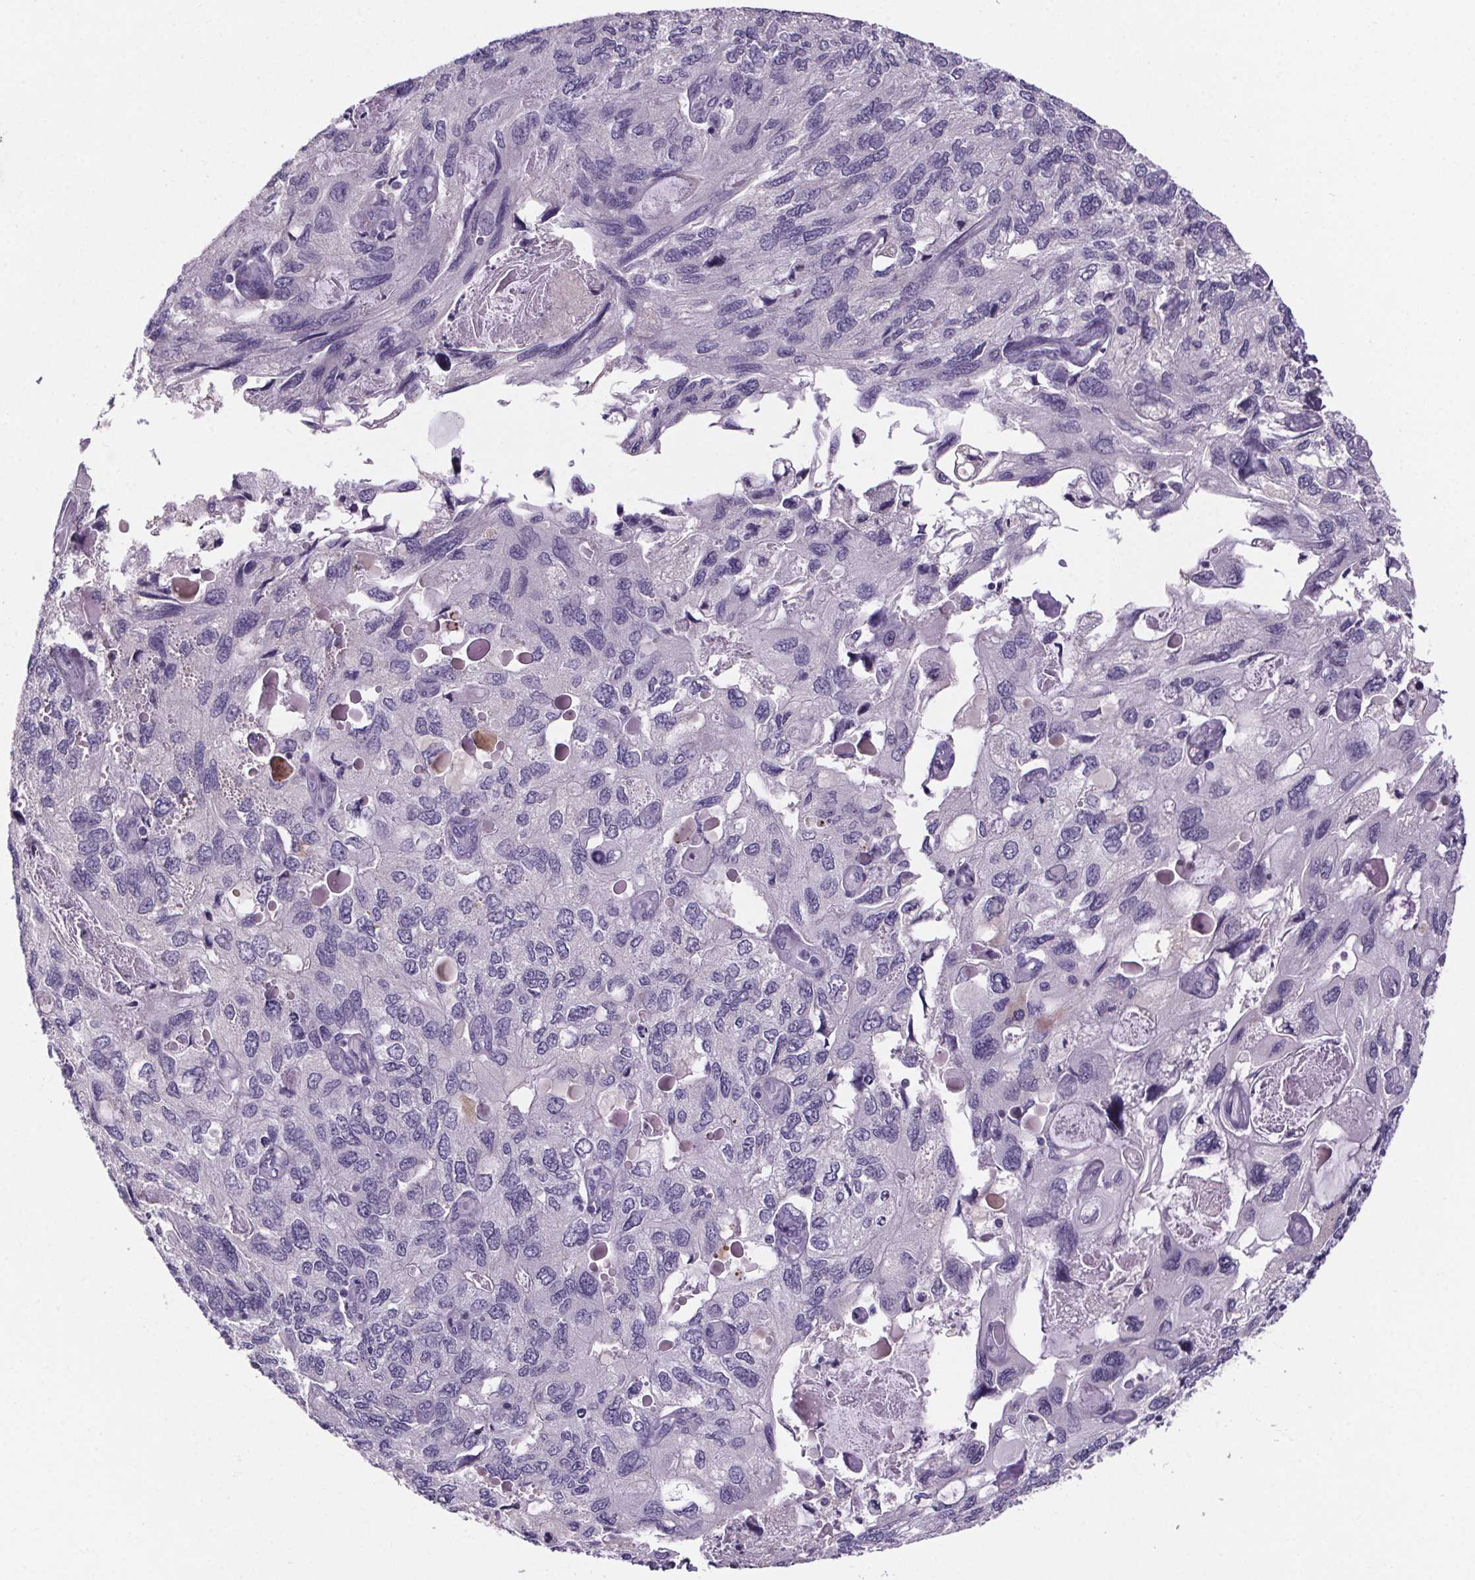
{"staining": {"intensity": "negative", "quantity": "none", "location": "none"}, "tissue": "endometrial cancer", "cell_type": "Tumor cells", "image_type": "cancer", "snomed": [{"axis": "morphology", "description": "Carcinoma, NOS"}, {"axis": "topography", "description": "Uterus"}], "caption": "Immunohistochemistry (IHC) of endometrial carcinoma exhibits no positivity in tumor cells.", "gene": "CUBN", "patient": {"sex": "female", "age": 76}}